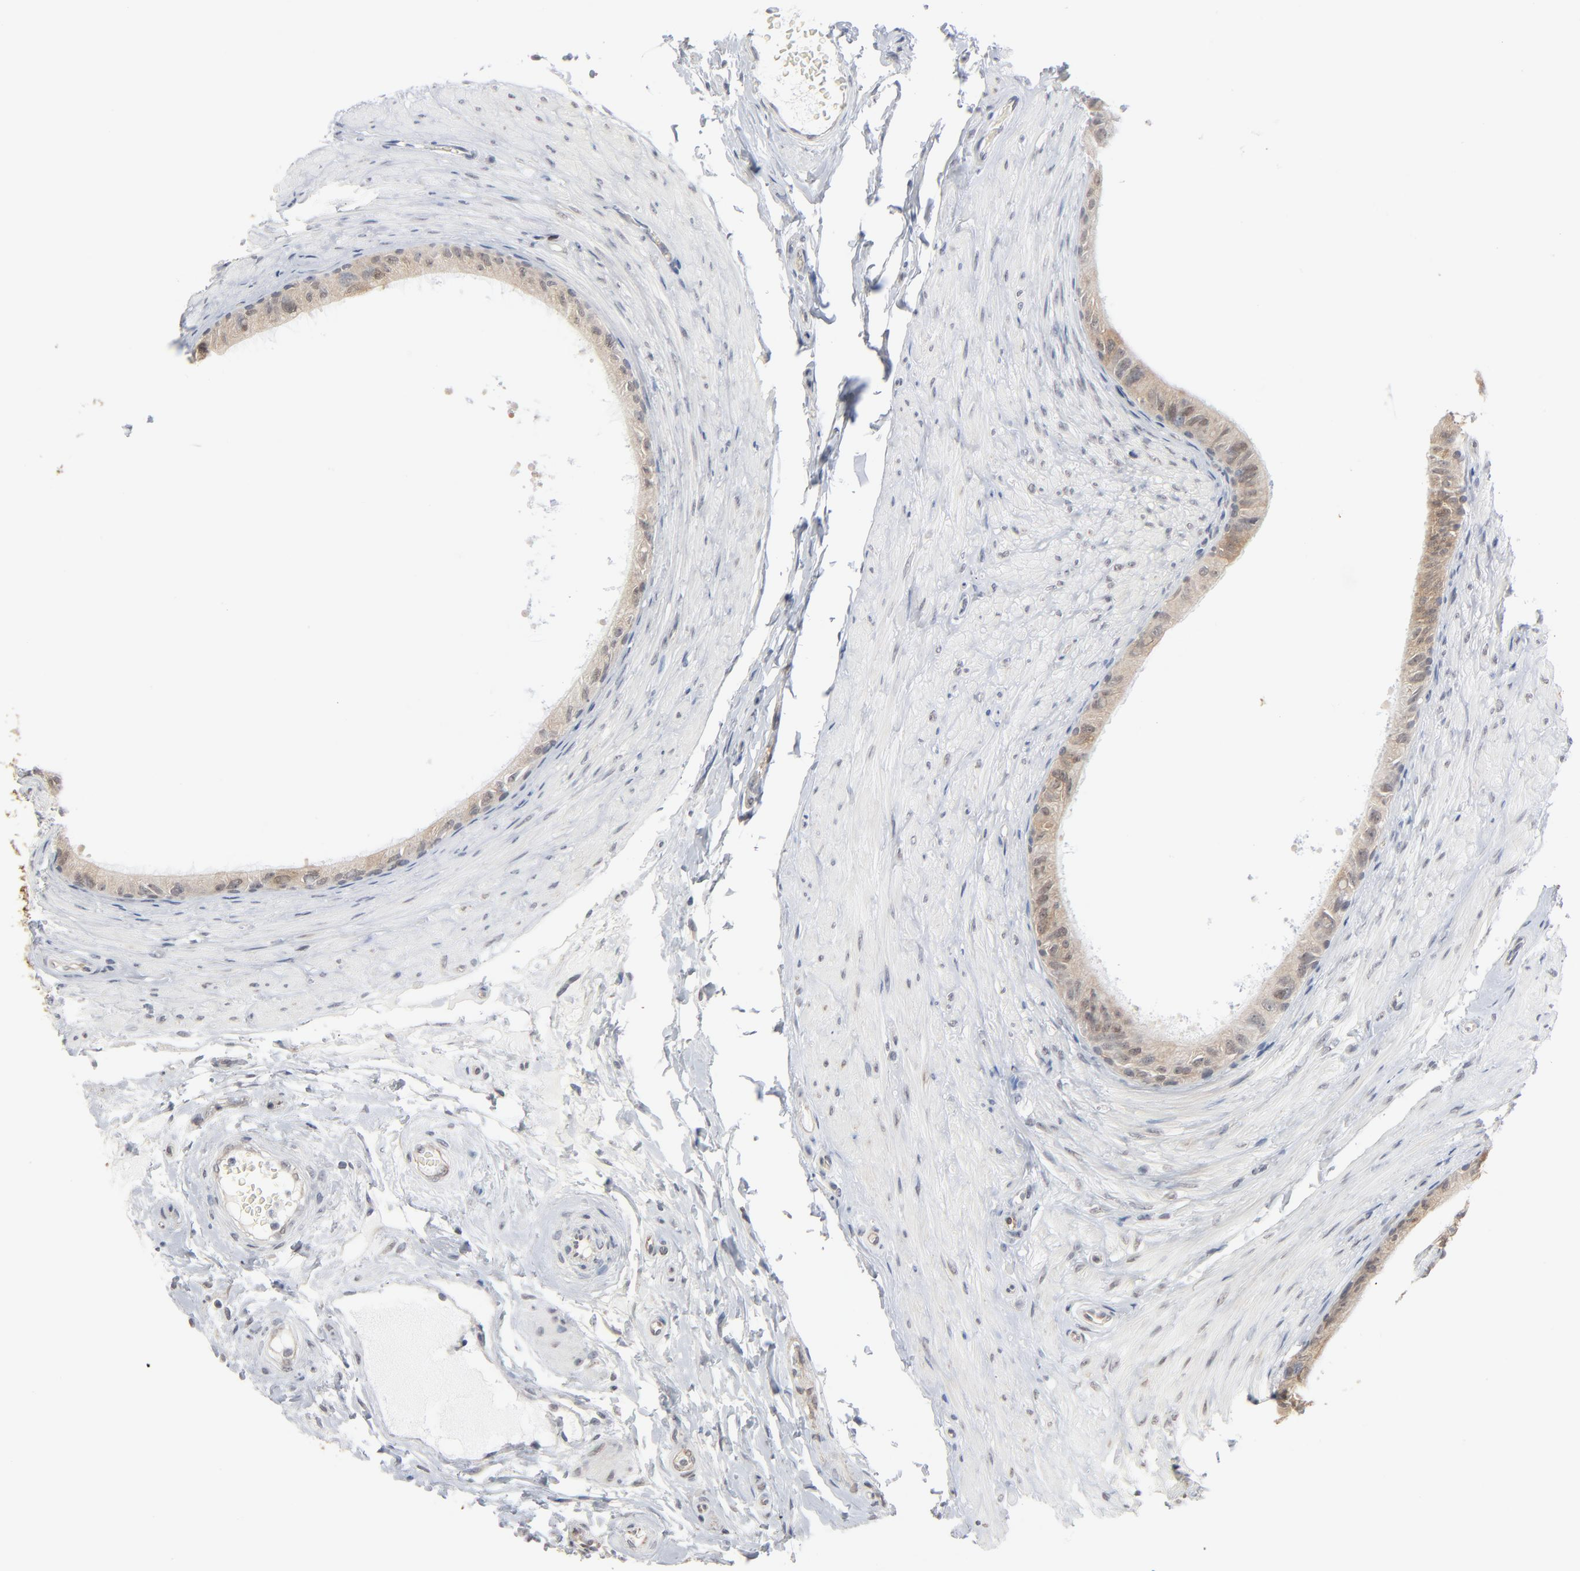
{"staining": {"intensity": "weak", "quantity": ">75%", "location": "cytoplasmic/membranous"}, "tissue": "epididymis", "cell_type": "Glandular cells", "image_type": "normal", "snomed": [{"axis": "morphology", "description": "Normal tissue, NOS"}, {"axis": "topography", "description": "Epididymis"}], "caption": "A low amount of weak cytoplasmic/membranous positivity is identified in about >75% of glandular cells in benign epididymis. (Stains: DAB in brown, nuclei in blue, Microscopy: brightfield microscopy at high magnification).", "gene": "ITPR3", "patient": {"sex": "male", "age": 68}}